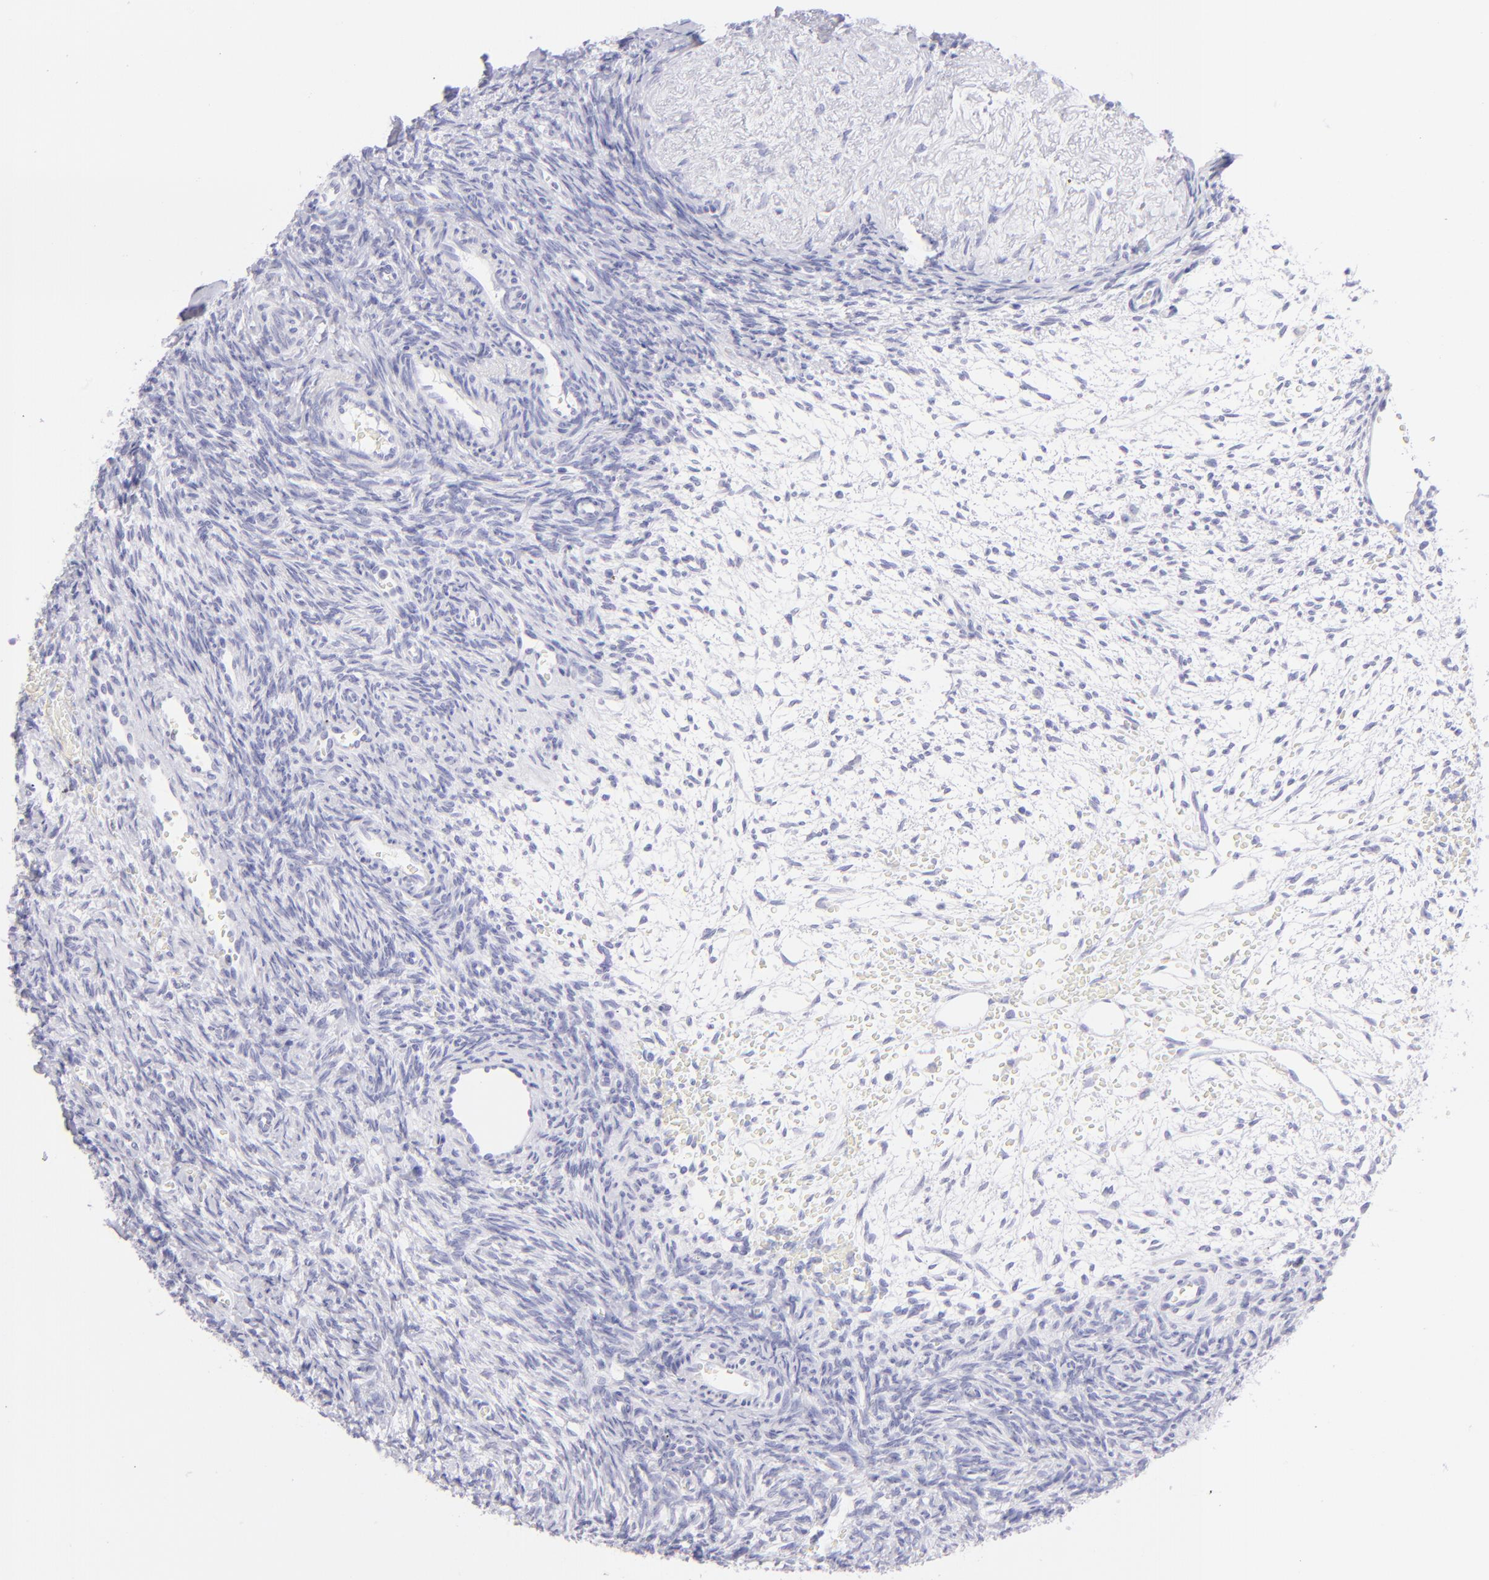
{"staining": {"intensity": "negative", "quantity": "none", "location": "none"}, "tissue": "ovary", "cell_type": "Follicle cells", "image_type": "normal", "snomed": [{"axis": "morphology", "description": "Normal tissue, NOS"}, {"axis": "topography", "description": "Ovary"}], "caption": "An IHC micrograph of normal ovary is shown. There is no staining in follicle cells of ovary.", "gene": "CD72", "patient": {"sex": "female", "age": 39}}